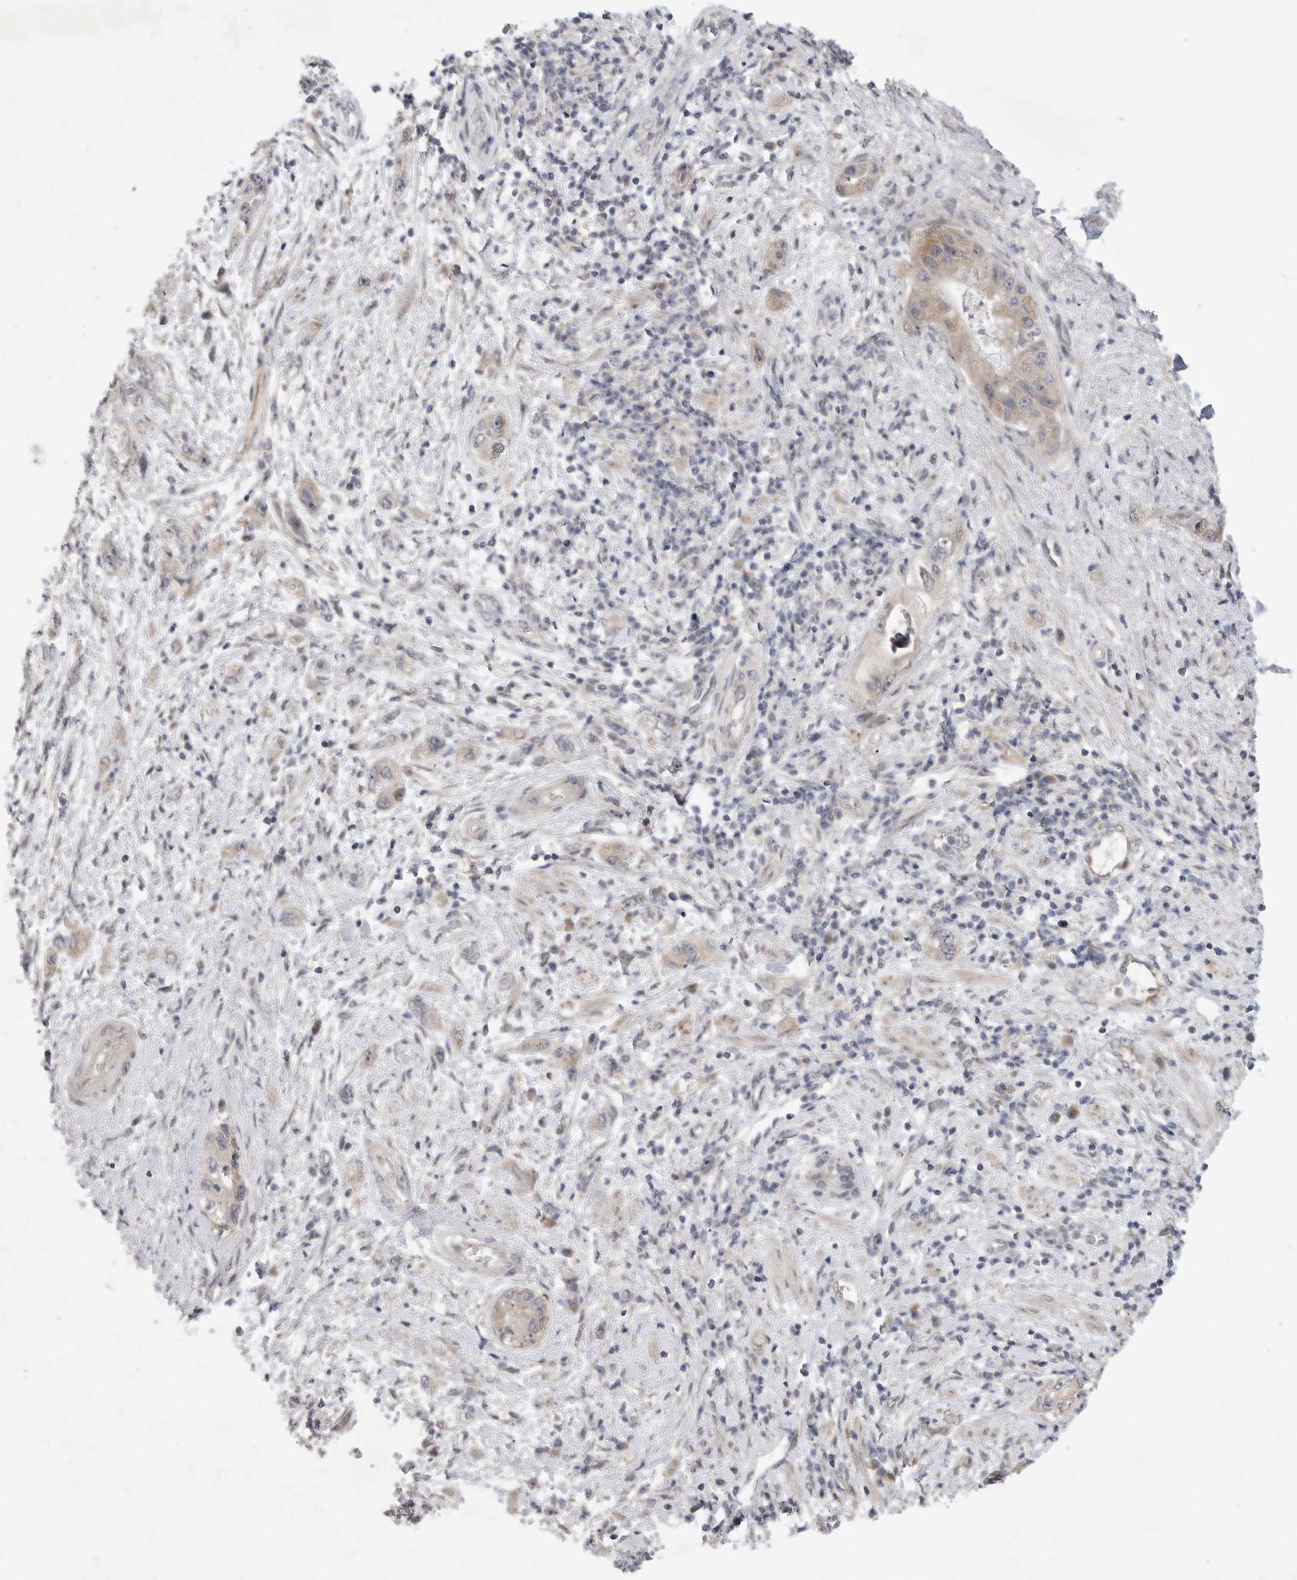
{"staining": {"intensity": "weak", "quantity": "<25%", "location": "cytoplasmic/membranous"}, "tissue": "pancreatic cancer", "cell_type": "Tumor cells", "image_type": "cancer", "snomed": [{"axis": "morphology", "description": "Adenocarcinoma, NOS"}, {"axis": "topography", "description": "Pancreas"}], "caption": "Immunohistochemistry (IHC) image of neoplastic tissue: human pancreatic cancer stained with DAB (3,3'-diaminobenzidine) shows no significant protein expression in tumor cells. (DAB (3,3'-diaminobenzidine) immunohistochemistry, high magnification).", "gene": "FBXO43", "patient": {"sex": "female", "age": 73}}